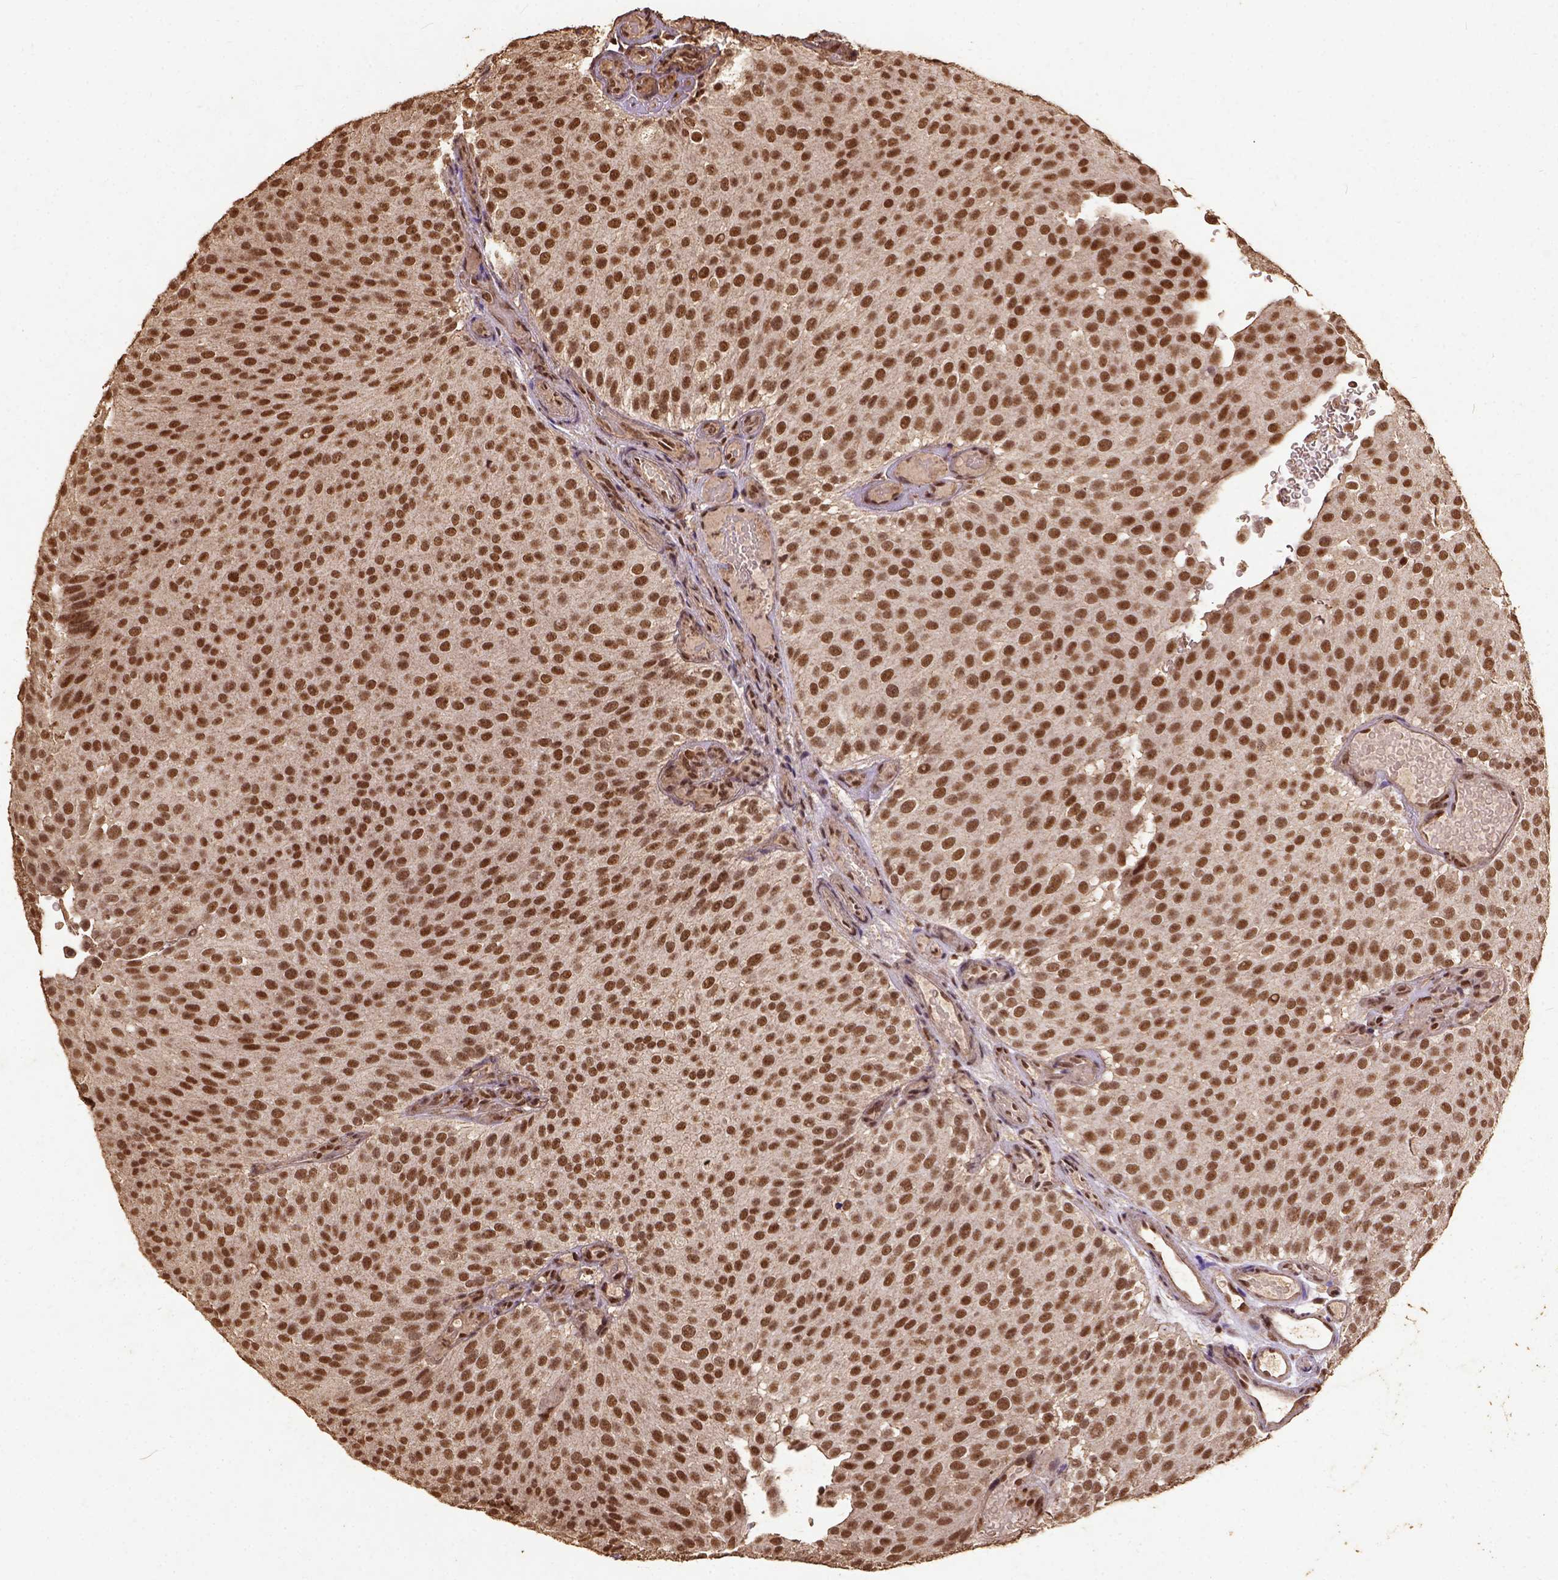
{"staining": {"intensity": "moderate", "quantity": ">75%", "location": "nuclear"}, "tissue": "urothelial cancer", "cell_type": "Tumor cells", "image_type": "cancer", "snomed": [{"axis": "morphology", "description": "Urothelial carcinoma, Low grade"}, {"axis": "topography", "description": "Urinary bladder"}], "caption": "An image of urothelial cancer stained for a protein shows moderate nuclear brown staining in tumor cells.", "gene": "NACC1", "patient": {"sex": "male", "age": 78}}